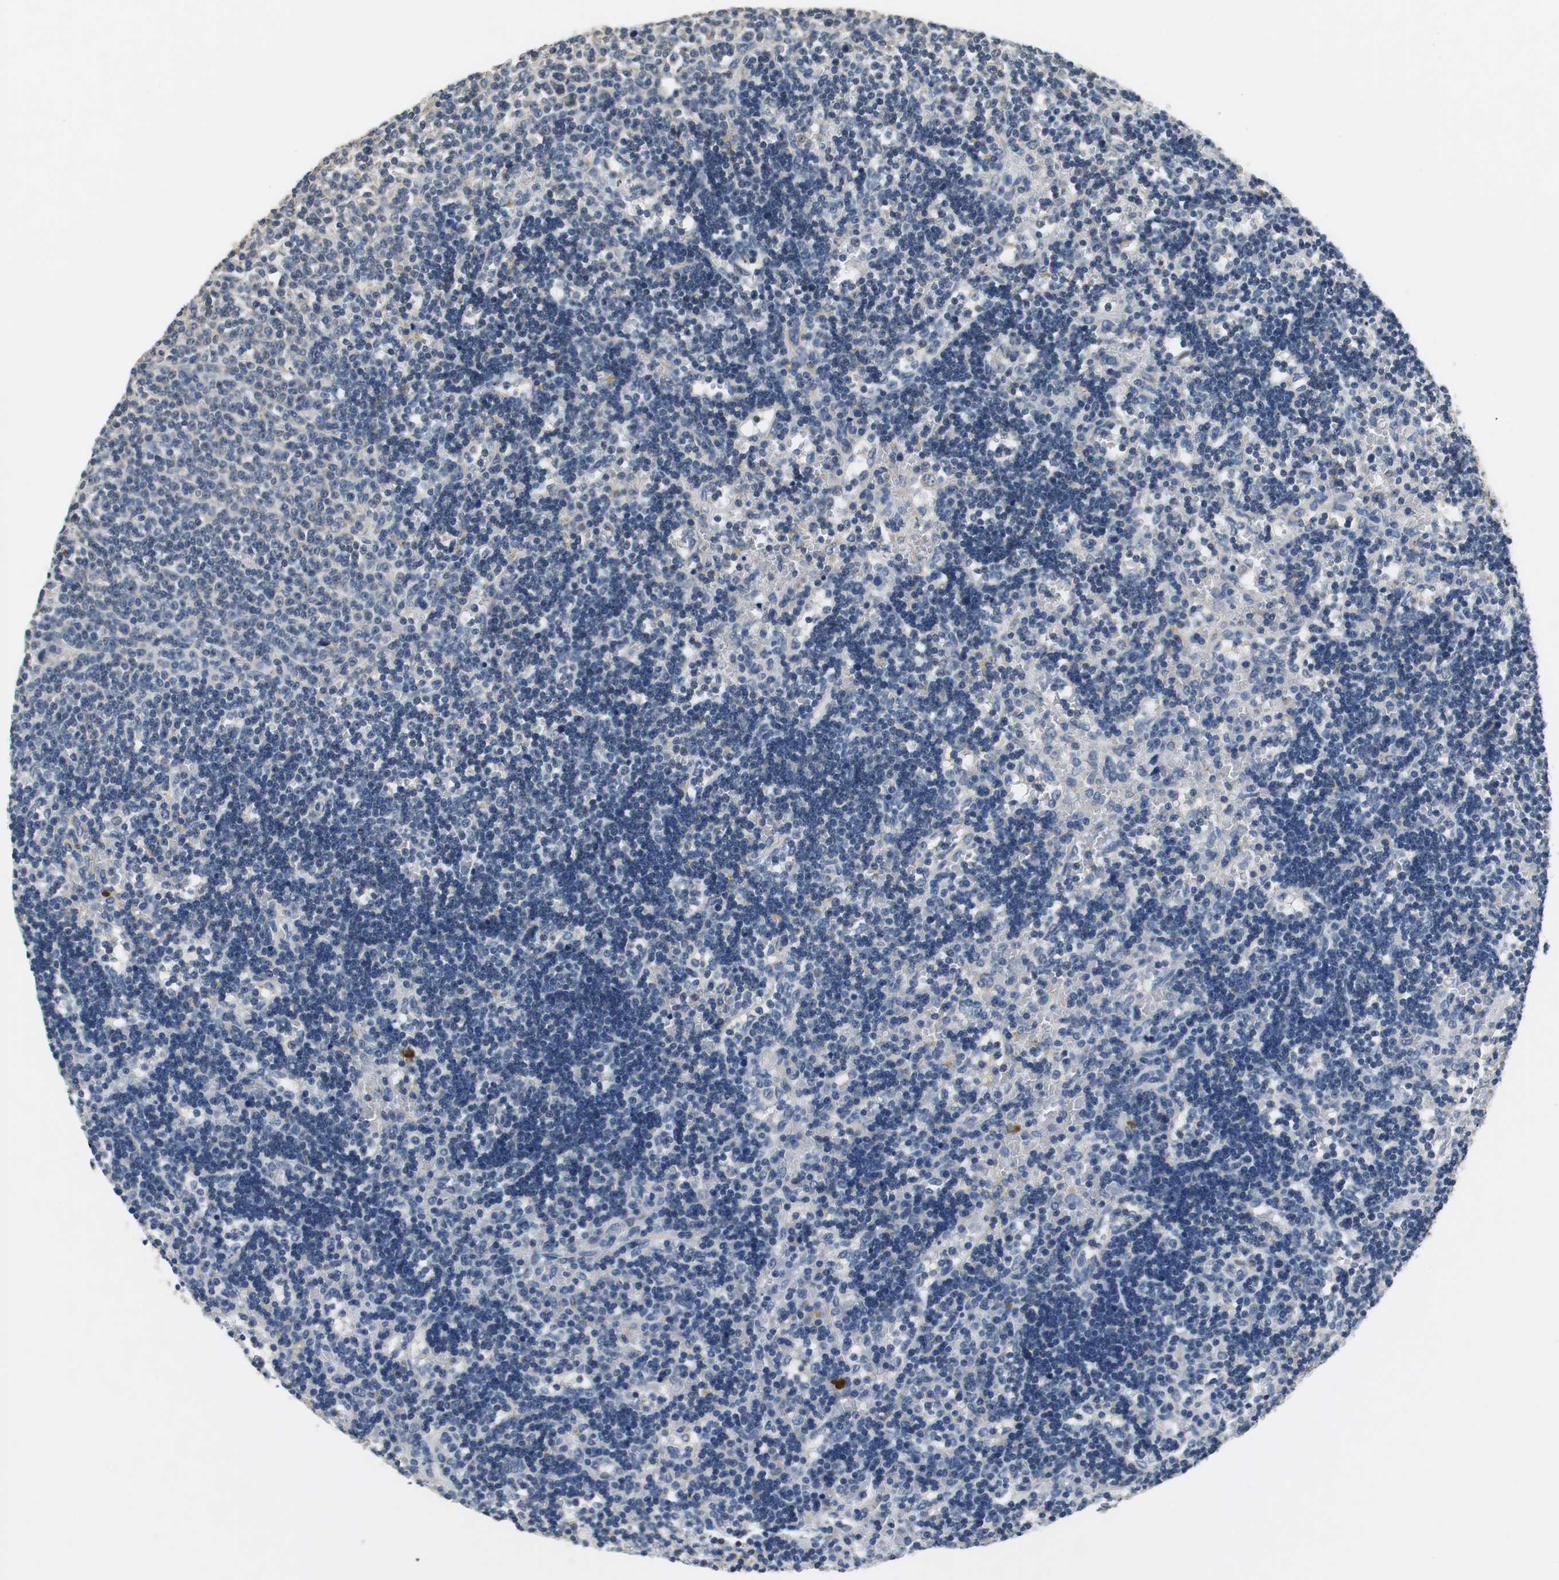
{"staining": {"intensity": "negative", "quantity": "none", "location": "none"}, "tissue": "lymphoma", "cell_type": "Tumor cells", "image_type": "cancer", "snomed": [{"axis": "morphology", "description": "Malignant lymphoma, non-Hodgkin's type, Low grade"}, {"axis": "topography", "description": "Spleen"}], "caption": "Immunohistochemical staining of lymphoma shows no significant staining in tumor cells.", "gene": "MTIF2", "patient": {"sex": "male", "age": 60}}